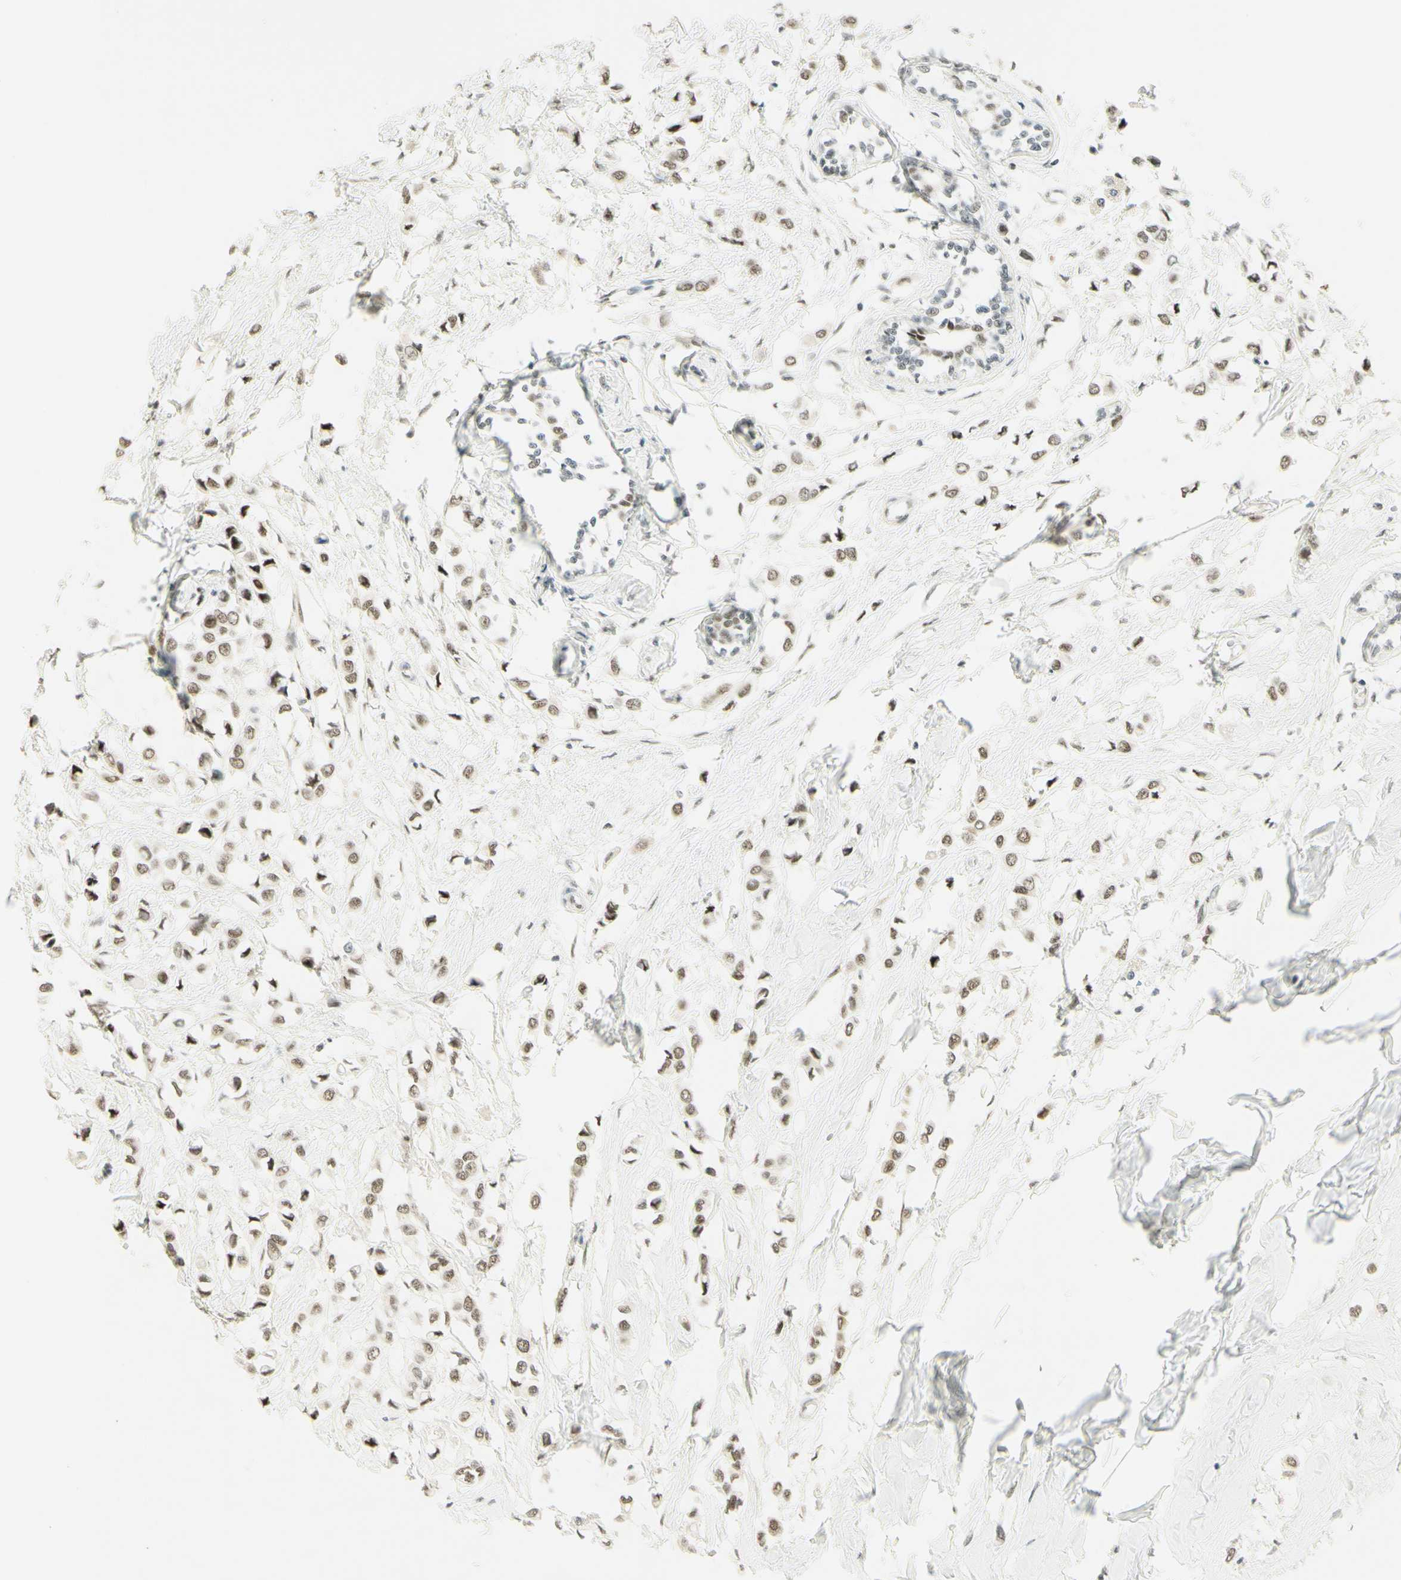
{"staining": {"intensity": "weak", "quantity": ">75%", "location": "nuclear"}, "tissue": "breast cancer", "cell_type": "Tumor cells", "image_type": "cancer", "snomed": [{"axis": "morphology", "description": "Lobular carcinoma"}, {"axis": "topography", "description": "Breast"}], "caption": "Immunohistochemical staining of breast cancer (lobular carcinoma) demonstrates weak nuclear protein positivity in approximately >75% of tumor cells.", "gene": "PMS2", "patient": {"sex": "female", "age": 51}}